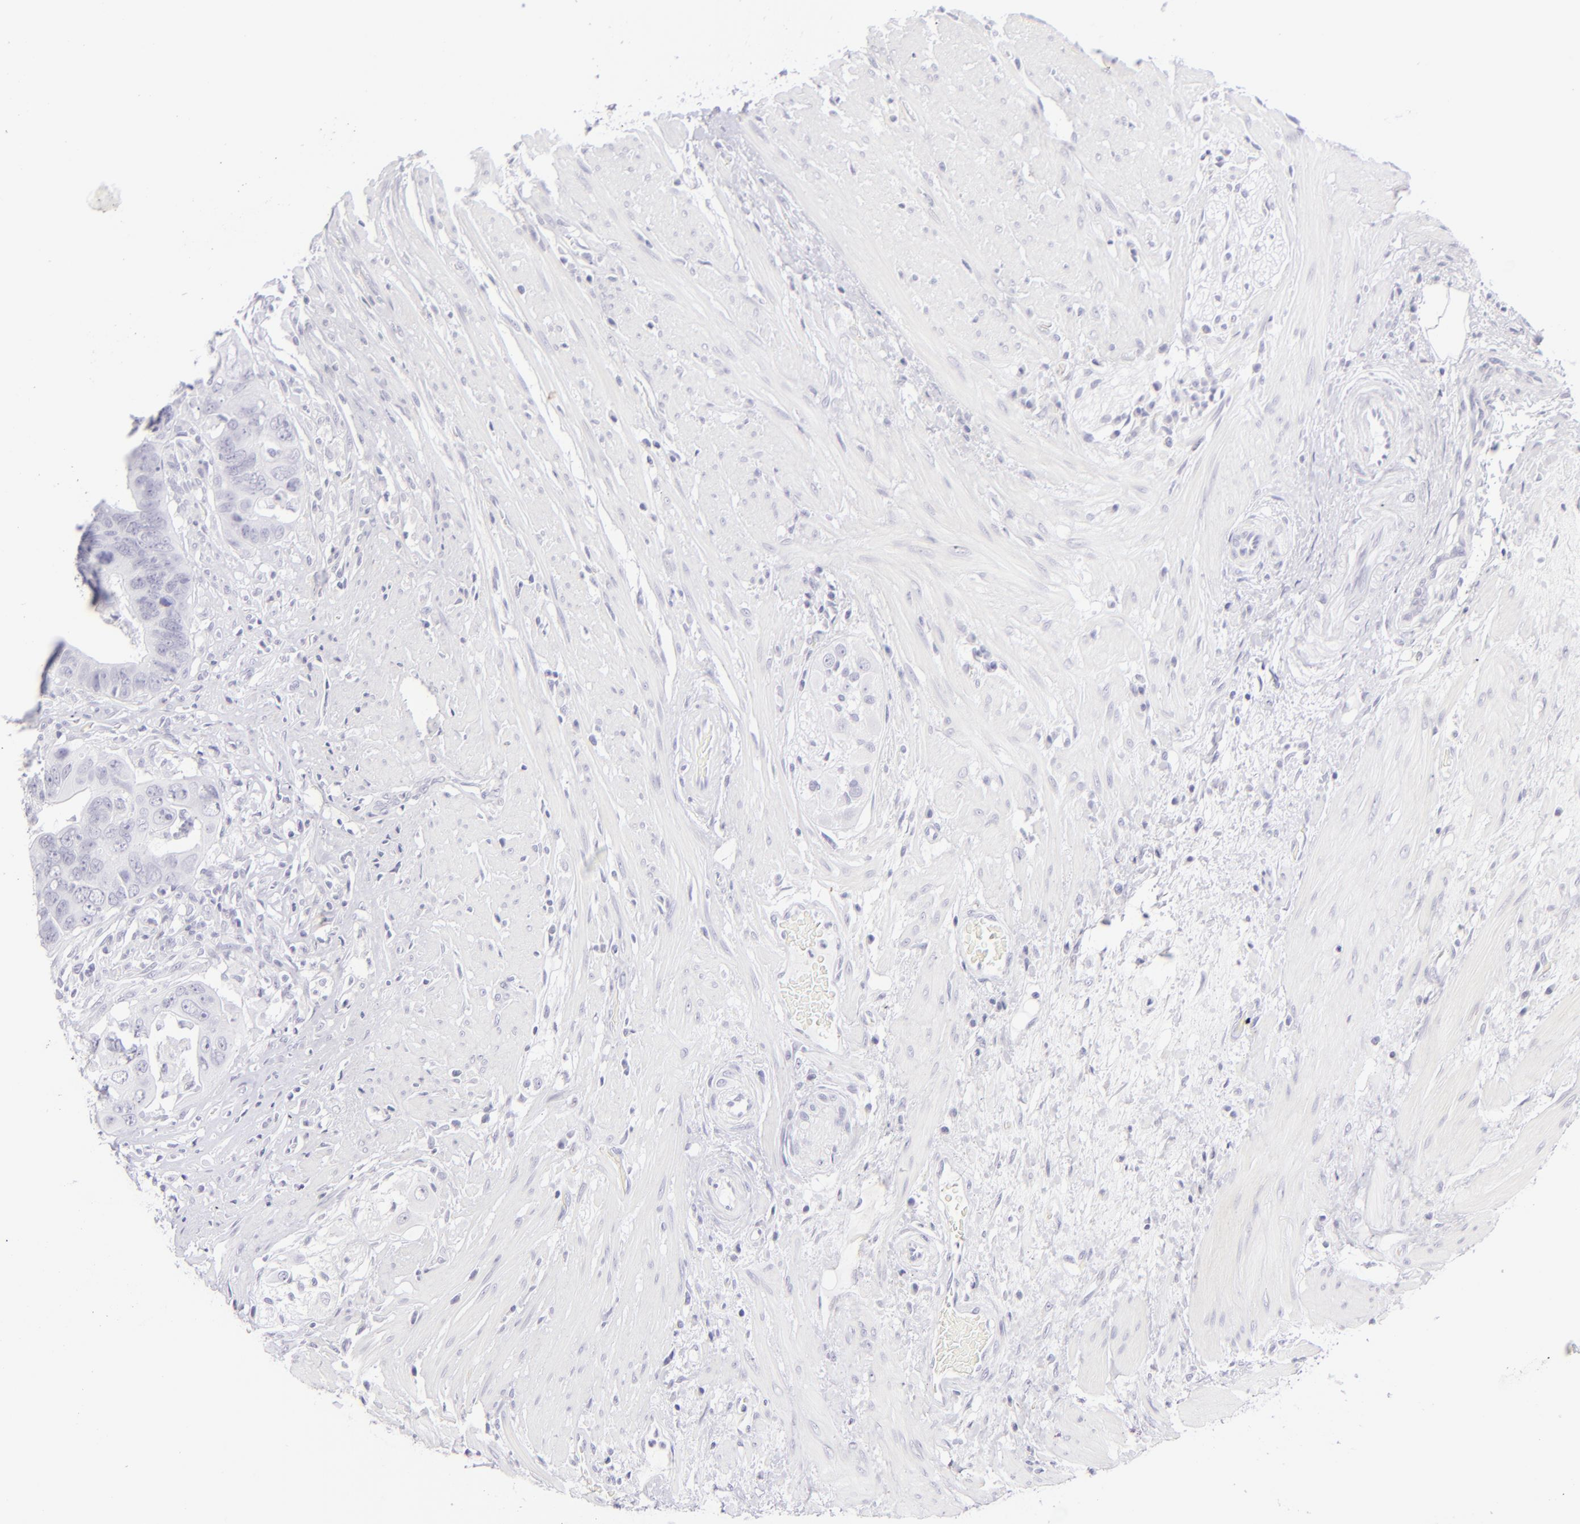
{"staining": {"intensity": "negative", "quantity": "none", "location": "none"}, "tissue": "colorectal cancer", "cell_type": "Tumor cells", "image_type": "cancer", "snomed": [{"axis": "morphology", "description": "Adenocarcinoma, NOS"}, {"axis": "topography", "description": "Rectum"}], "caption": "Adenocarcinoma (colorectal) was stained to show a protein in brown. There is no significant expression in tumor cells.", "gene": "FCER2", "patient": {"sex": "male", "age": 53}}